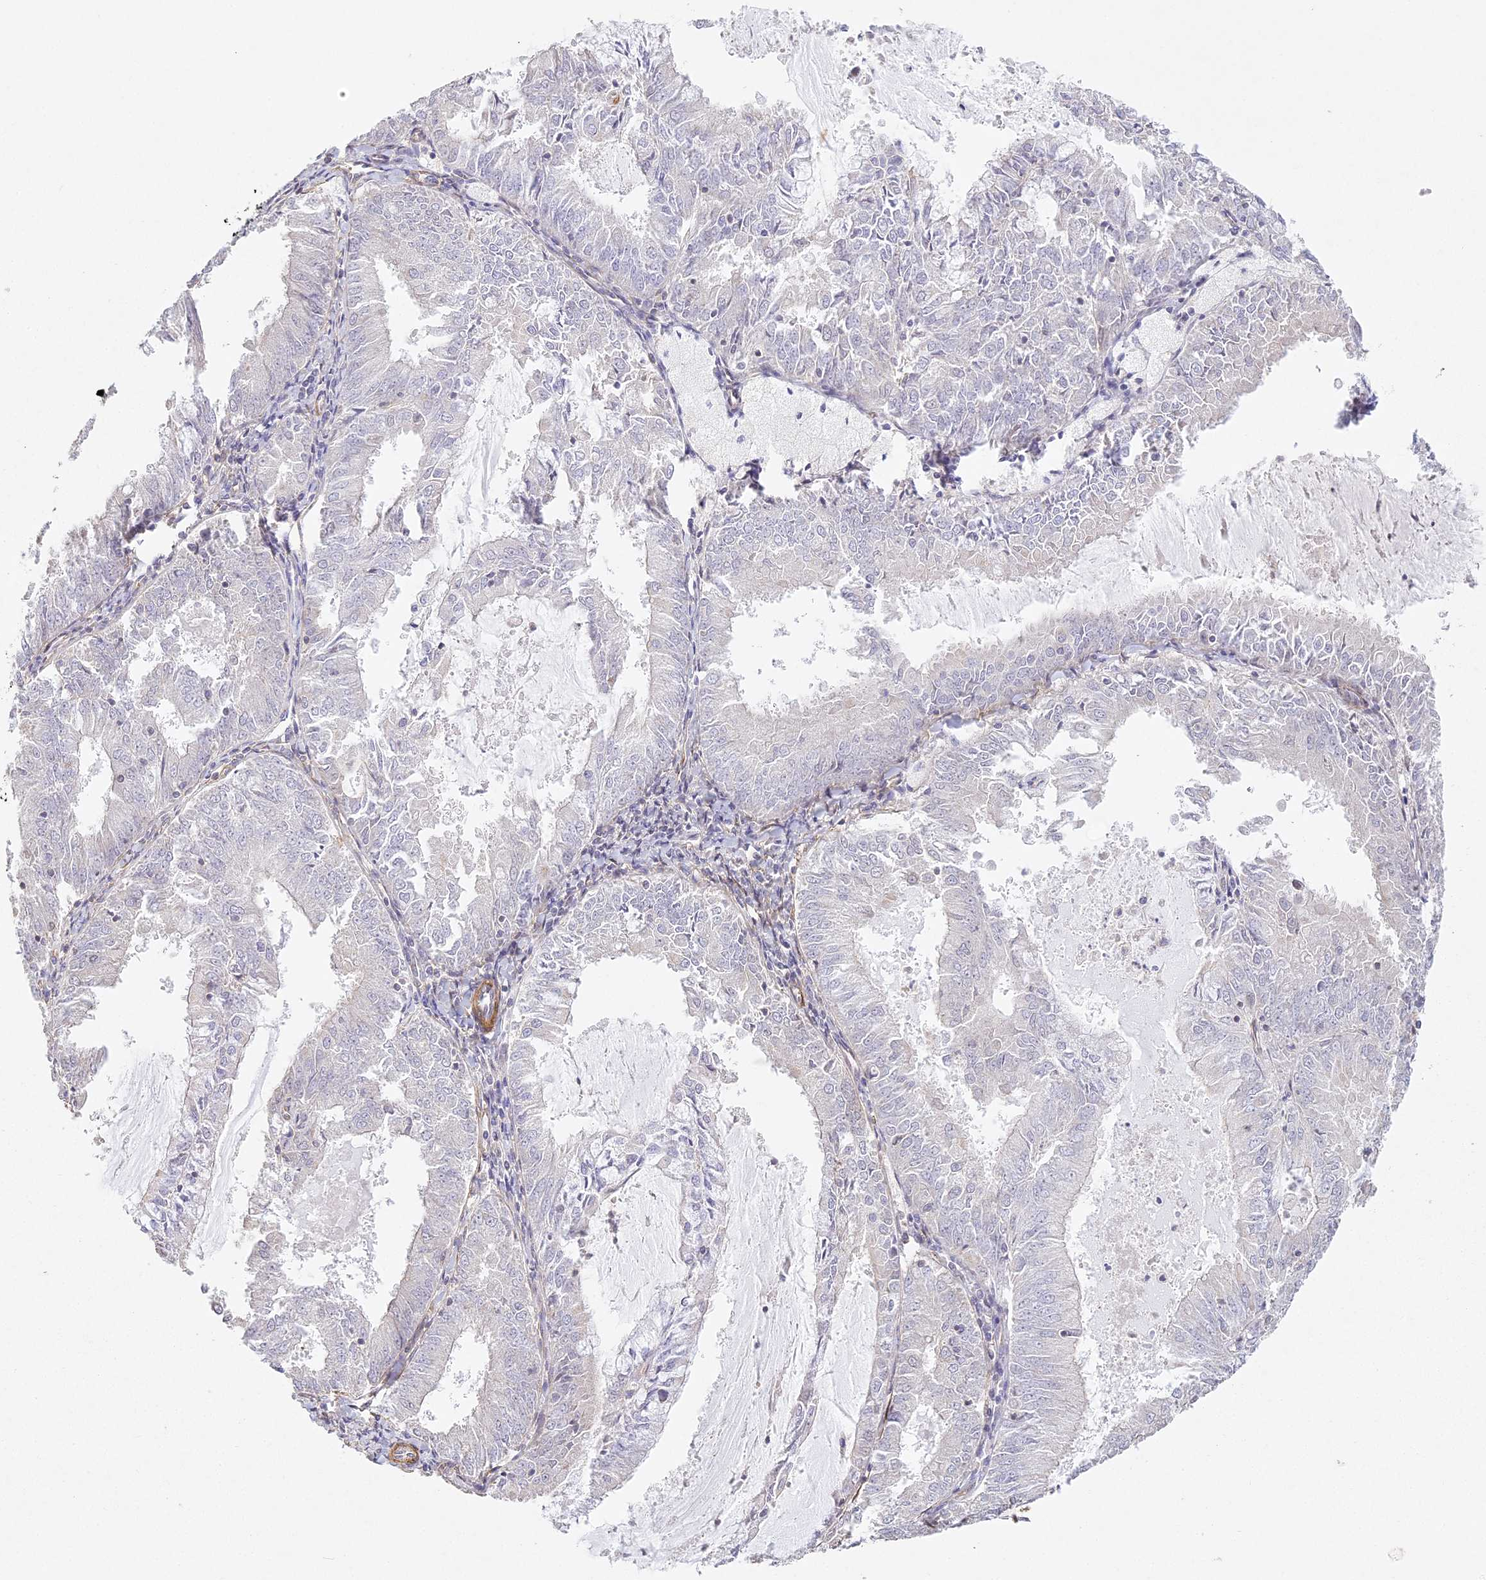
{"staining": {"intensity": "negative", "quantity": "none", "location": "none"}, "tissue": "endometrial cancer", "cell_type": "Tumor cells", "image_type": "cancer", "snomed": [{"axis": "morphology", "description": "Adenocarcinoma, NOS"}, {"axis": "topography", "description": "Endometrium"}], "caption": "Tumor cells show no significant expression in endometrial cancer.", "gene": "MED28", "patient": {"sex": "female", "age": 57}}